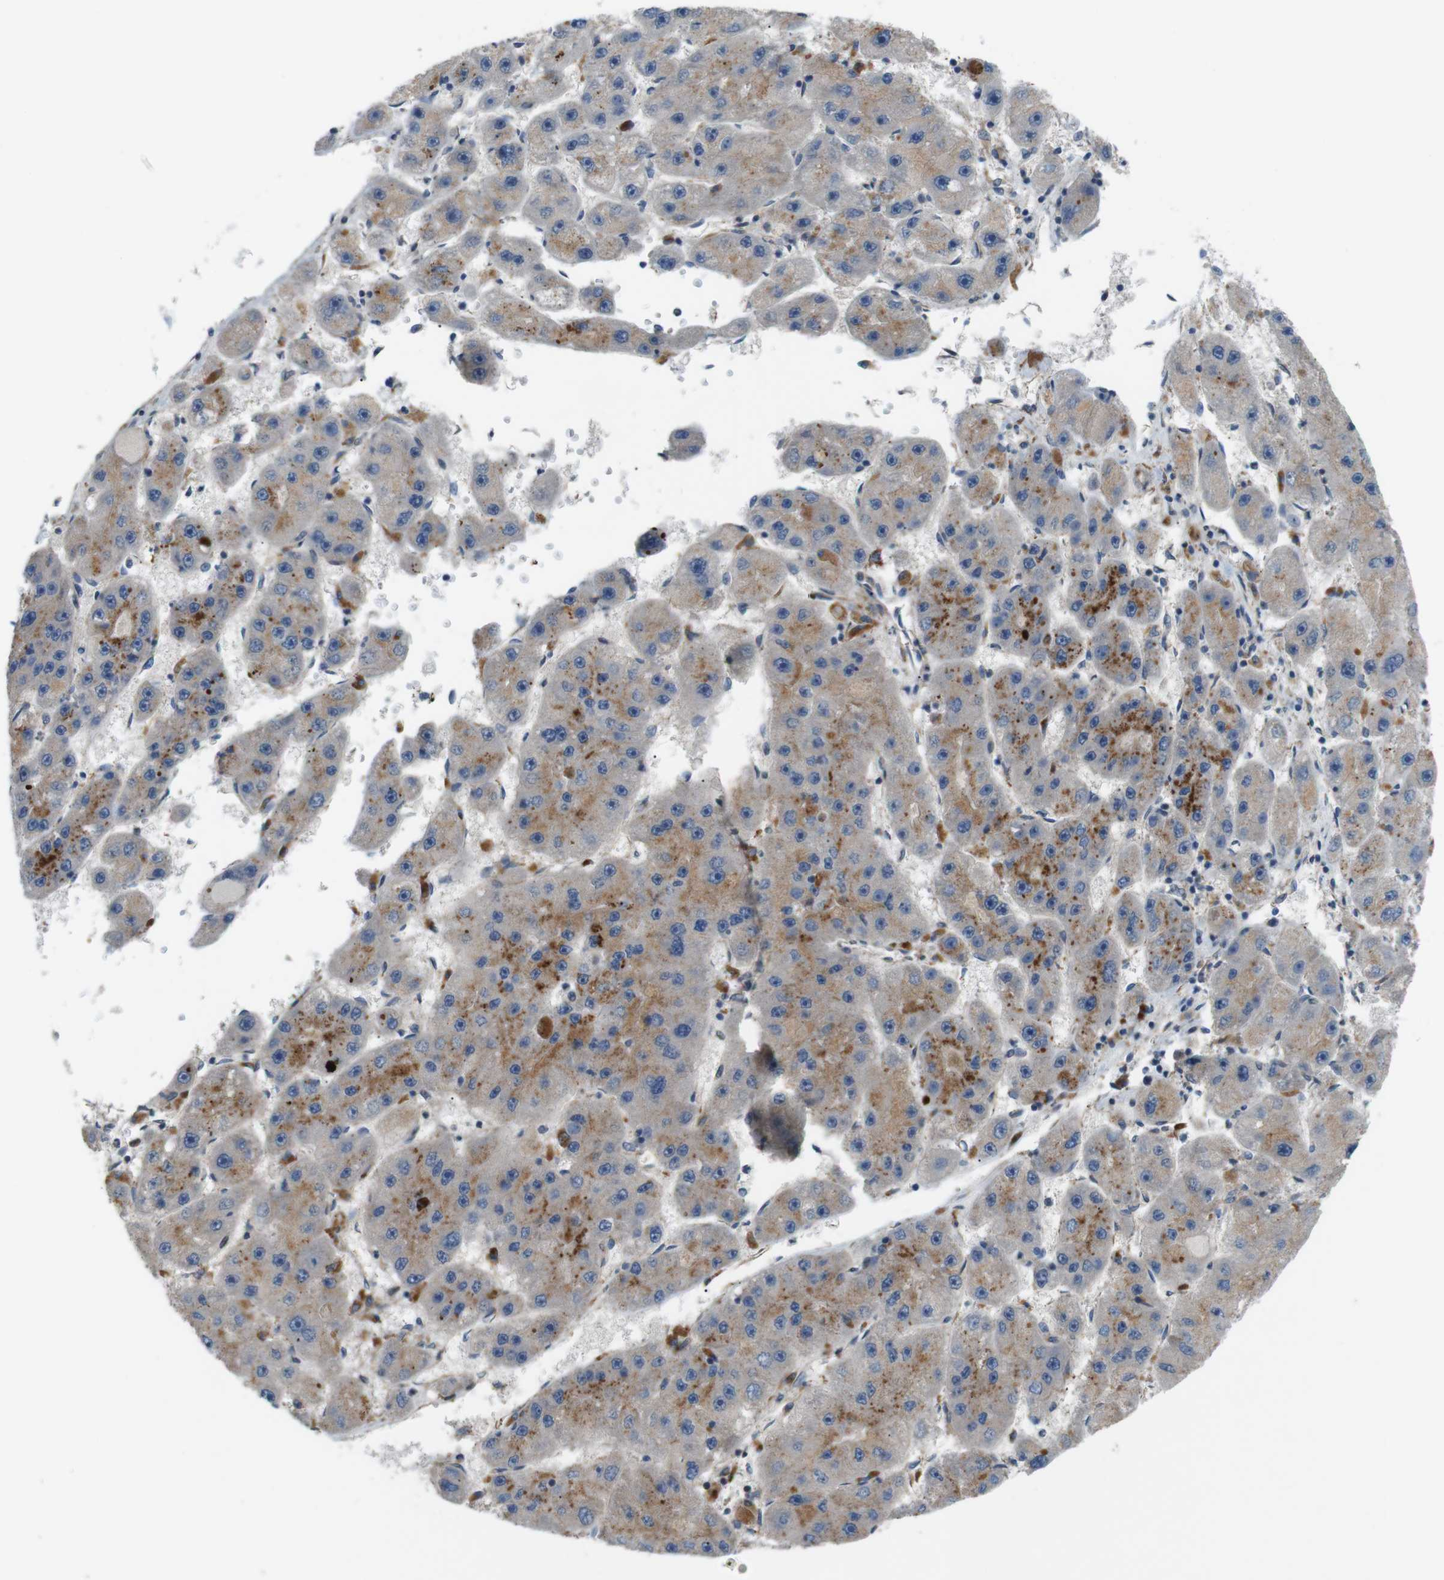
{"staining": {"intensity": "moderate", "quantity": "25%-75%", "location": "cytoplasmic/membranous"}, "tissue": "liver cancer", "cell_type": "Tumor cells", "image_type": "cancer", "snomed": [{"axis": "morphology", "description": "Carcinoma, Hepatocellular, NOS"}, {"axis": "topography", "description": "Liver"}], "caption": "The photomicrograph displays staining of liver hepatocellular carcinoma, revealing moderate cytoplasmic/membranous protein staining (brown color) within tumor cells. Nuclei are stained in blue.", "gene": "BVES", "patient": {"sex": "female", "age": 61}}